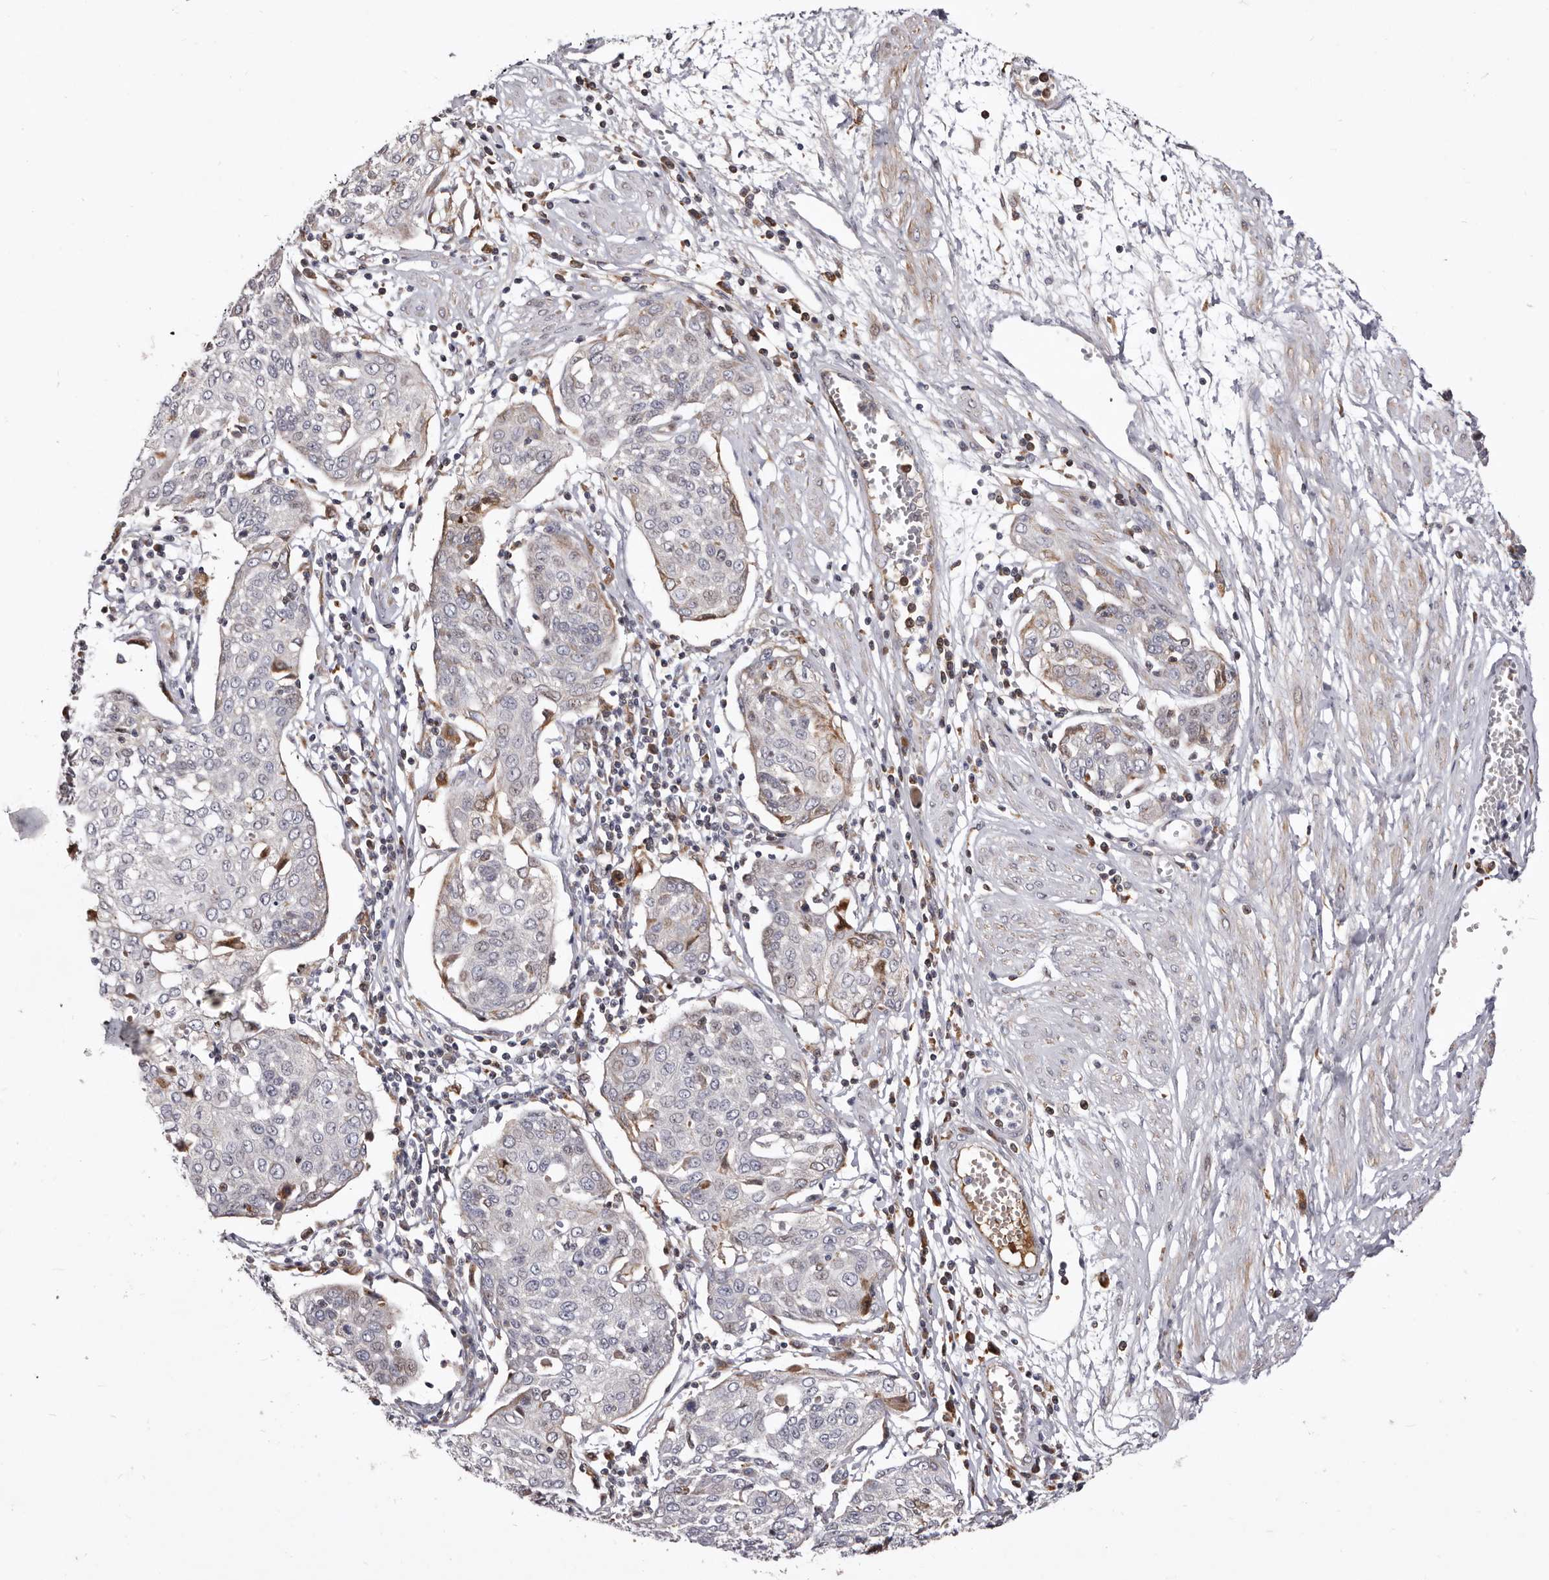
{"staining": {"intensity": "weak", "quantity": "<25%", "location": "cytoplasmic/membranous"}, "tissue": "cervical cancer", "cell_type": "Tumor cells", "image_type": "cancer", "snomed": [{"axis": "morphology", "description": "Squamous cell carcinoma, NOS"}, {"axis": "topography", "description": "Cervix"}], "caption": "DAB (3,3'-diaminobenzidine) immunohistochemical staining of cervical squamous cell carcinoma shows no significant staining in tumor cells. Brightfield microscopy of immunohistochemistry stained with DAB (brown) and hematoxylin (blue), captured at high magnification.", "gene": "NUBPL", "patient": {"sex": "female", "age": 34}}